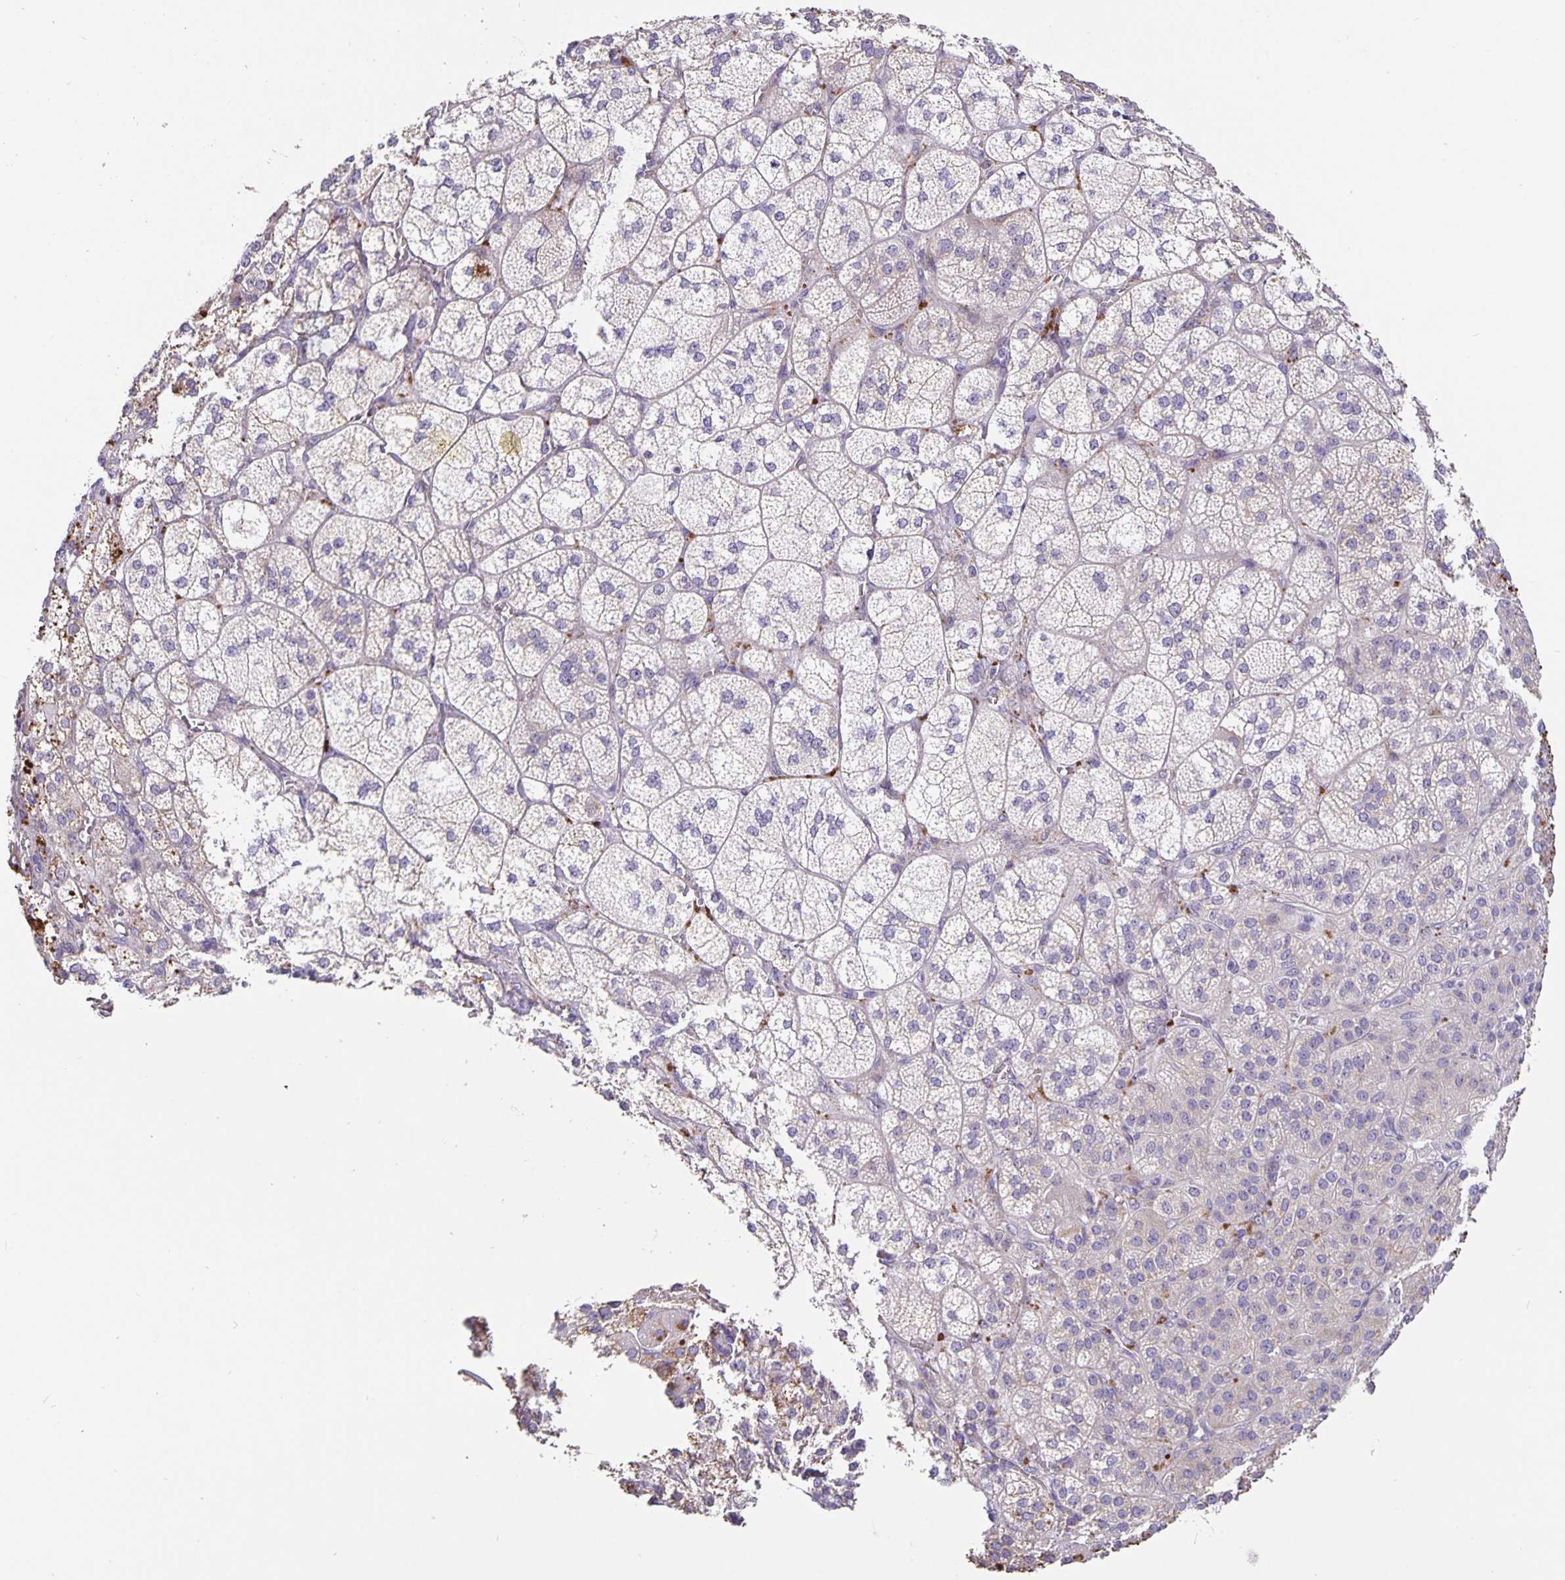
{"staining": {"intensity": "moderate", "quantity": "<25%", "location": "cytoplasmic/membranous"}, "tissue": "adrenal gland", "cell_type": "Glandular cells", "image_type": "normal", "snomed": [{"axis": "morphology", "description": "Normal tissue, NOS"}, {"axis": "topography", "description": "Adrenal gland"}], "caption": "Glandular cells demonstrate low levels of moderate cytoplasmic/membranous positivity in approximately <25% of cells in unremarkable adrenal gland. The protein is shown in brown color, while the nuclei are stained blue.", "gene": "EML6", "patient": {"sex": "female", "age": 60}}